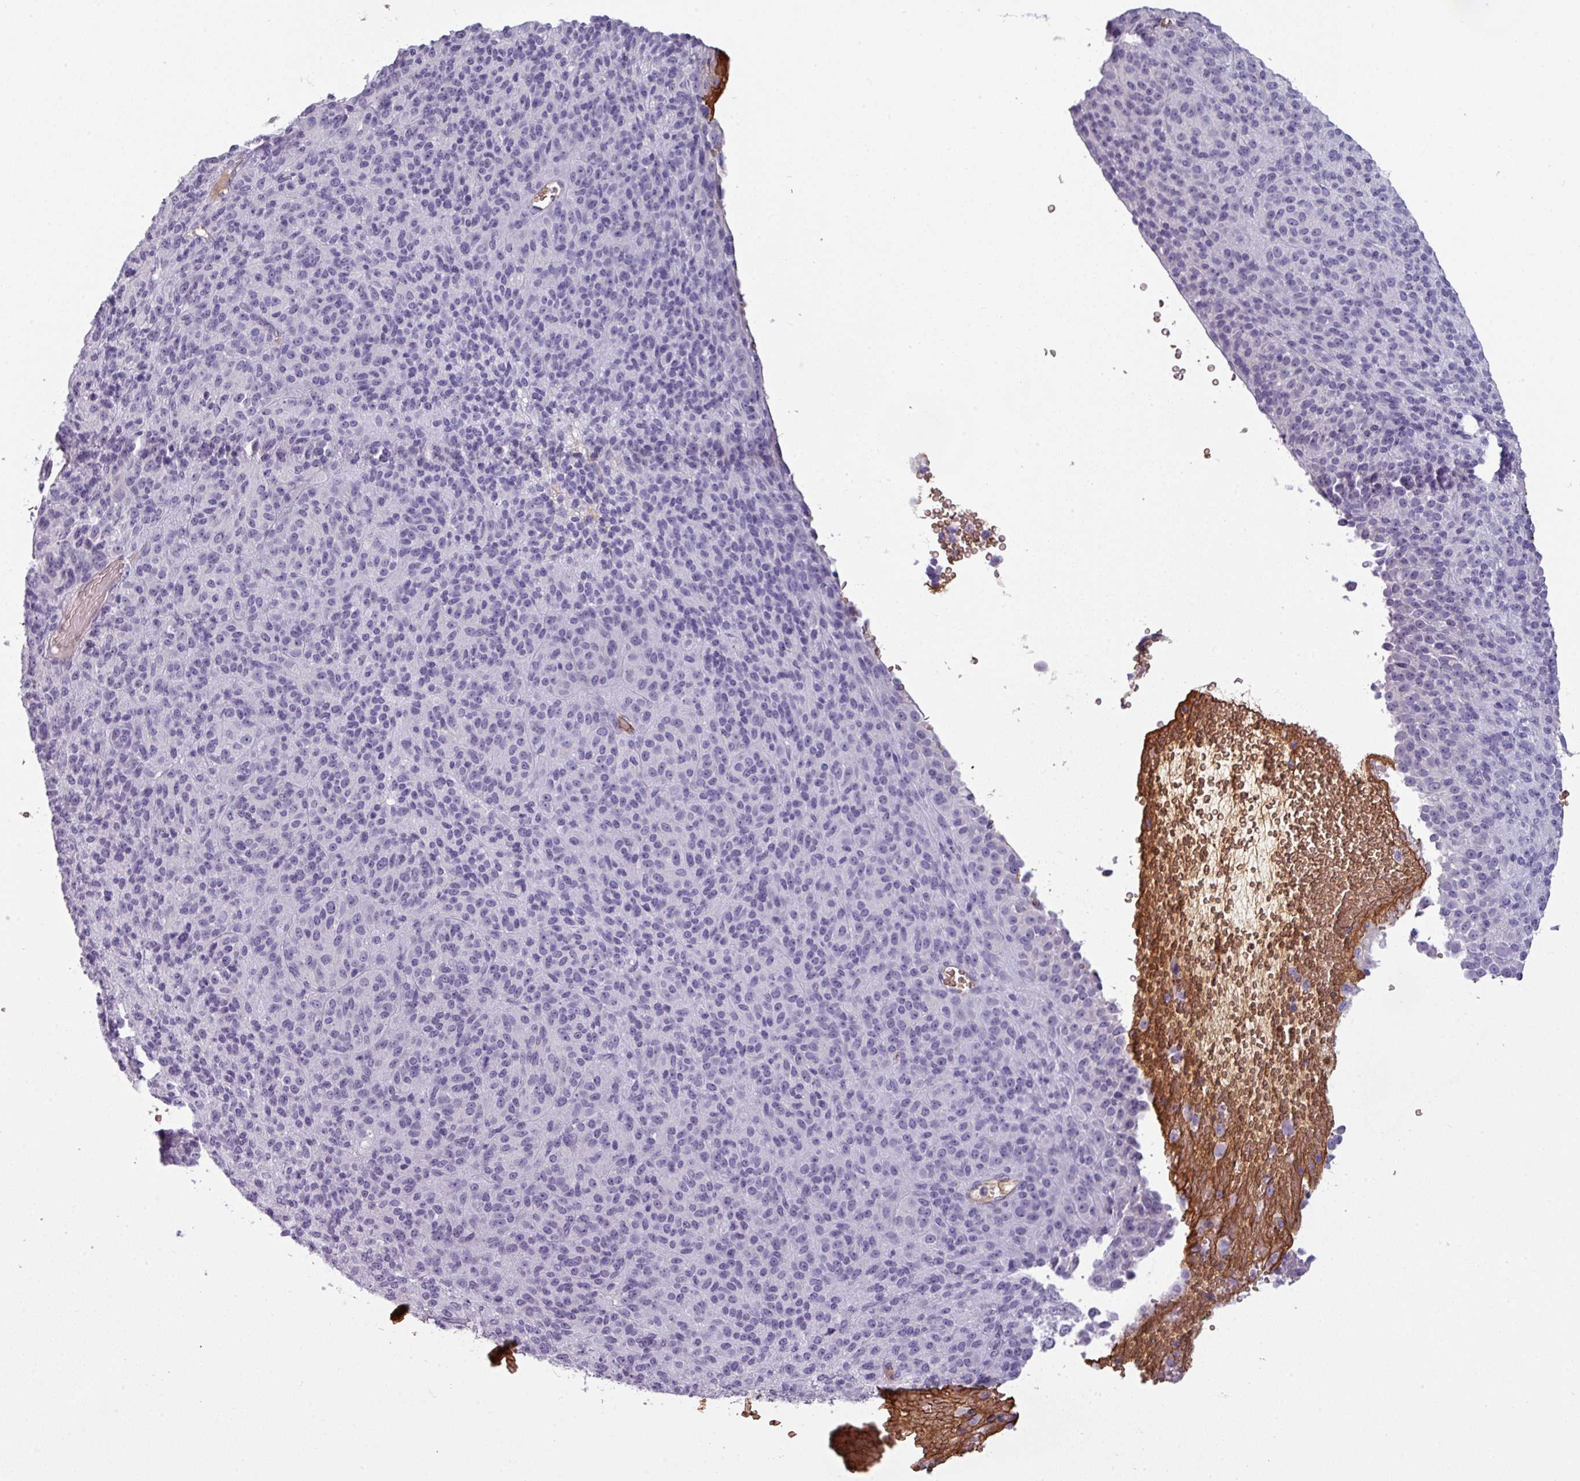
{"staining": {"intensity": "negative", "quantity": "none", "location": "none"}, "tissue": "melanoma", "cell_type": "Tumor cells", "image_type": "cancer", "snomed": [{"axis": "morphology", "description": "Malignant melanoma, Metastatic site"}, {"axis": "topography", "description": "Brain"}], "caption": "High power microscopy photomicrograph of an immunohistochemistry histopathology image of melanoma, revealing no significant positivity in tumor cells.", "gene": "AREL1", "patient": {"sex": "female", "age": 56}}